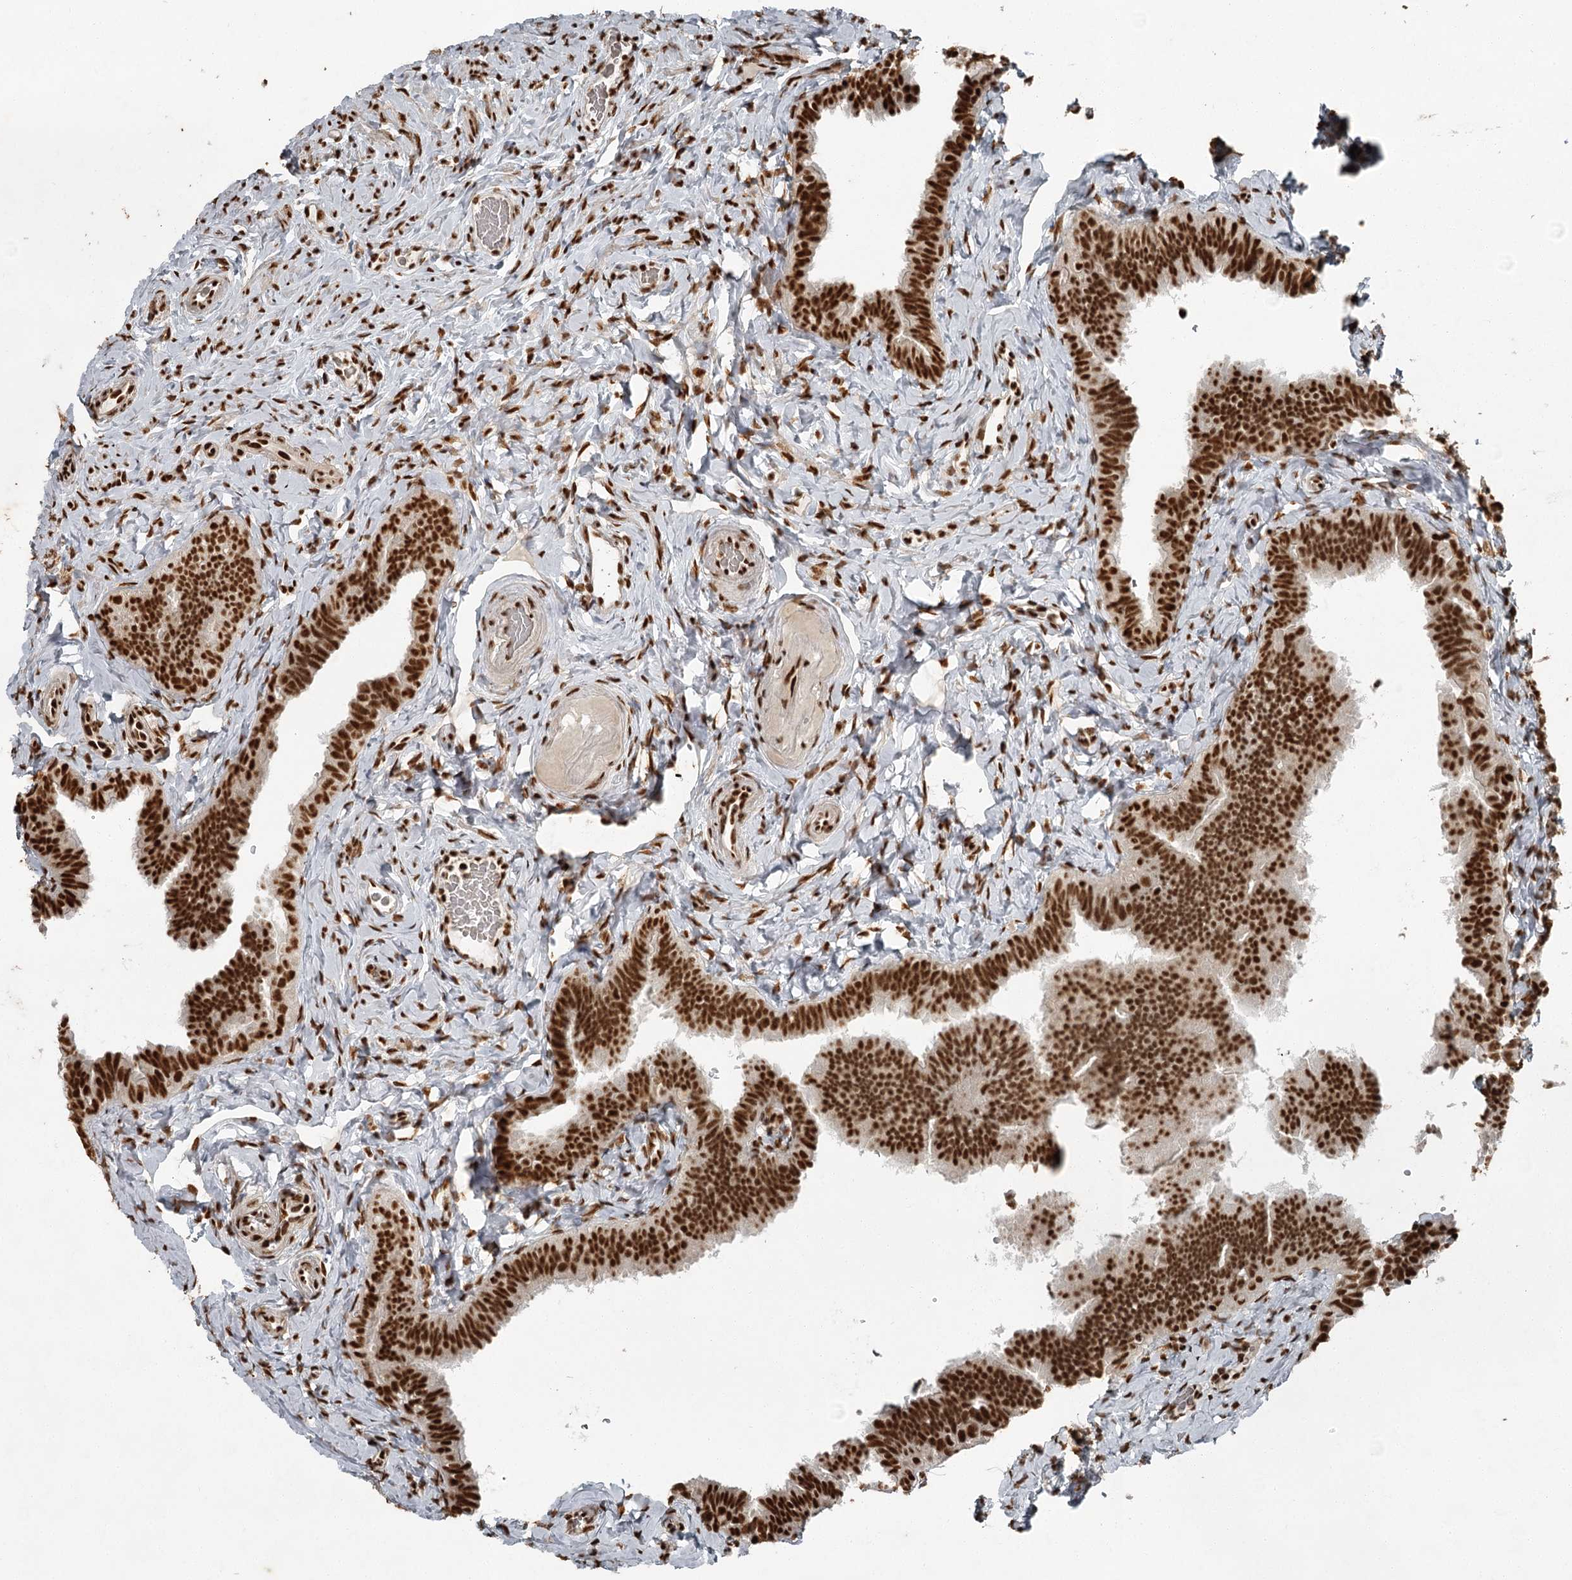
{"staining": {"intensity": "strong", "quantity": ">75%", "location": "nuclear"}, "tissue": "fallopian tube", "cell_type": "Glandular cells", "image_type": "normal", "snomed": [{"axis": "morphology", "description": "Normal tissue, NOS"}, {"axis": "topography", "description": "Fallopian tube"}], "caption": "The image exhibits immunohistochemical staining of normal fallopian tube. There is strong nuclear staining is present in about >75% of glandular cells. The protein is shown in brown color, while the nuclei are stained blue.", "gene": "RBBP7", "patient": {"sex": "female", "age": 65}}